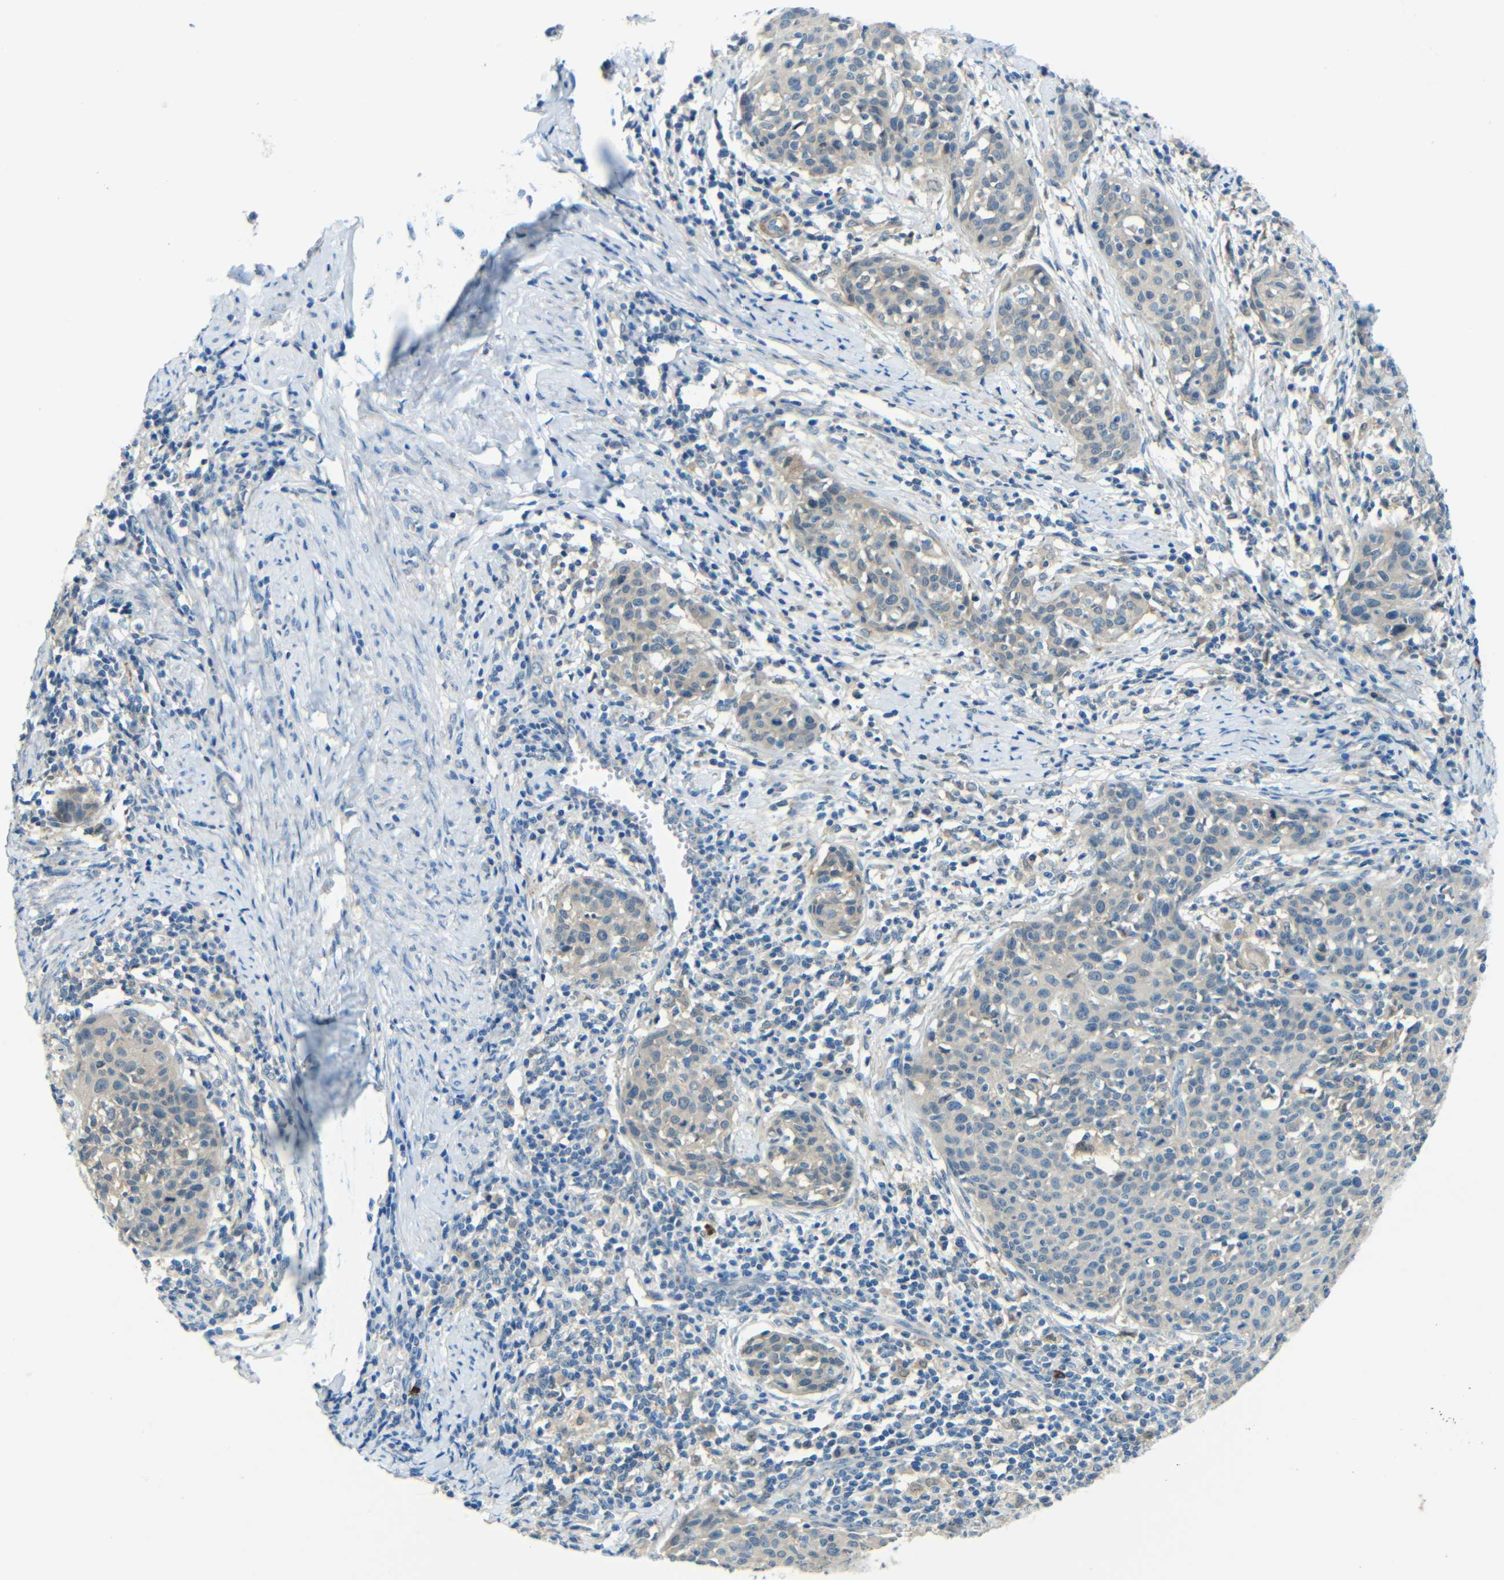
{"staining": {"intensity": "negative", "quantity": "none", "location": "none"}, "tissue": "cervical cancer", "cell_type": "Tumor cells", "image_type": "cancer", "snomed": [{"axis": "morphology", "description": "Squamous cell carcinoma, NOS"}, {"axis": "topography", "description": "Cervix"}], "caption": "The micrograph demonstrates no staining of tumor cells in squamous cell carcinoma (cervical). (Stains: DAB (3,3'-diaminobenzidine) immunohistochemistry with hematoxylin counter stain, Microscopy: brightfield microscopy at high magnification).", "gene": "CYP26B1", "patient": {"sex": "female", "age": 38}}